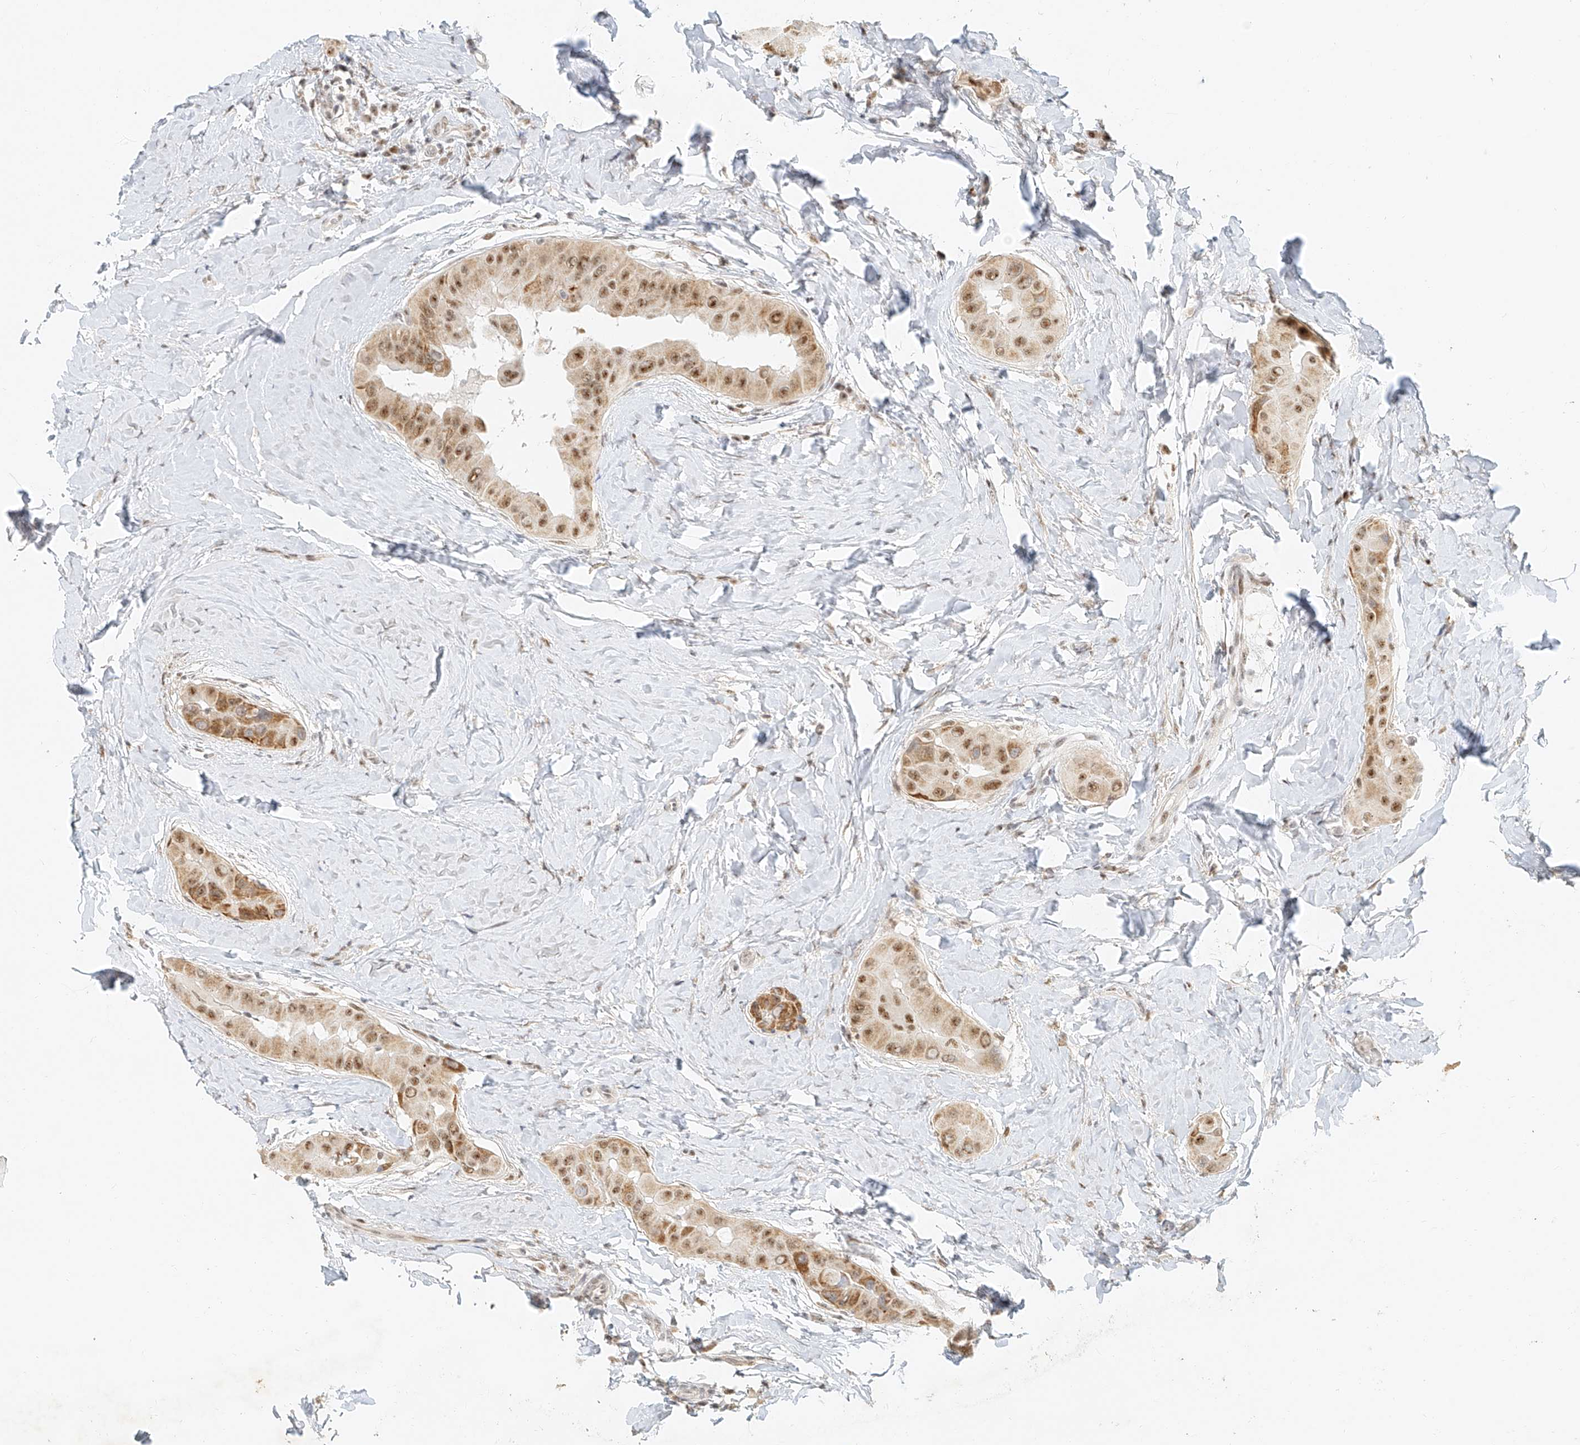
{"staining": {"intensity": "moderate", "quantity": ">75%", "location": "nuclear"}, "tissue": "thyroid cancer", "cell_type": "Tumor cells", "image_type": "cancer", "snomed": [{"axis": "morphology", "description": "Papillary adenocarcinoma, NOS"}, {"axis": "topography", "description": "Thyroid gland"}], "caption": "Brown immunohistochemical staining in thyroid cancer displays moderate nuclear expression in about >75% of tumor cells.", "gene": "CXorf58", "patient": {"sex": "male", "age": 33}}